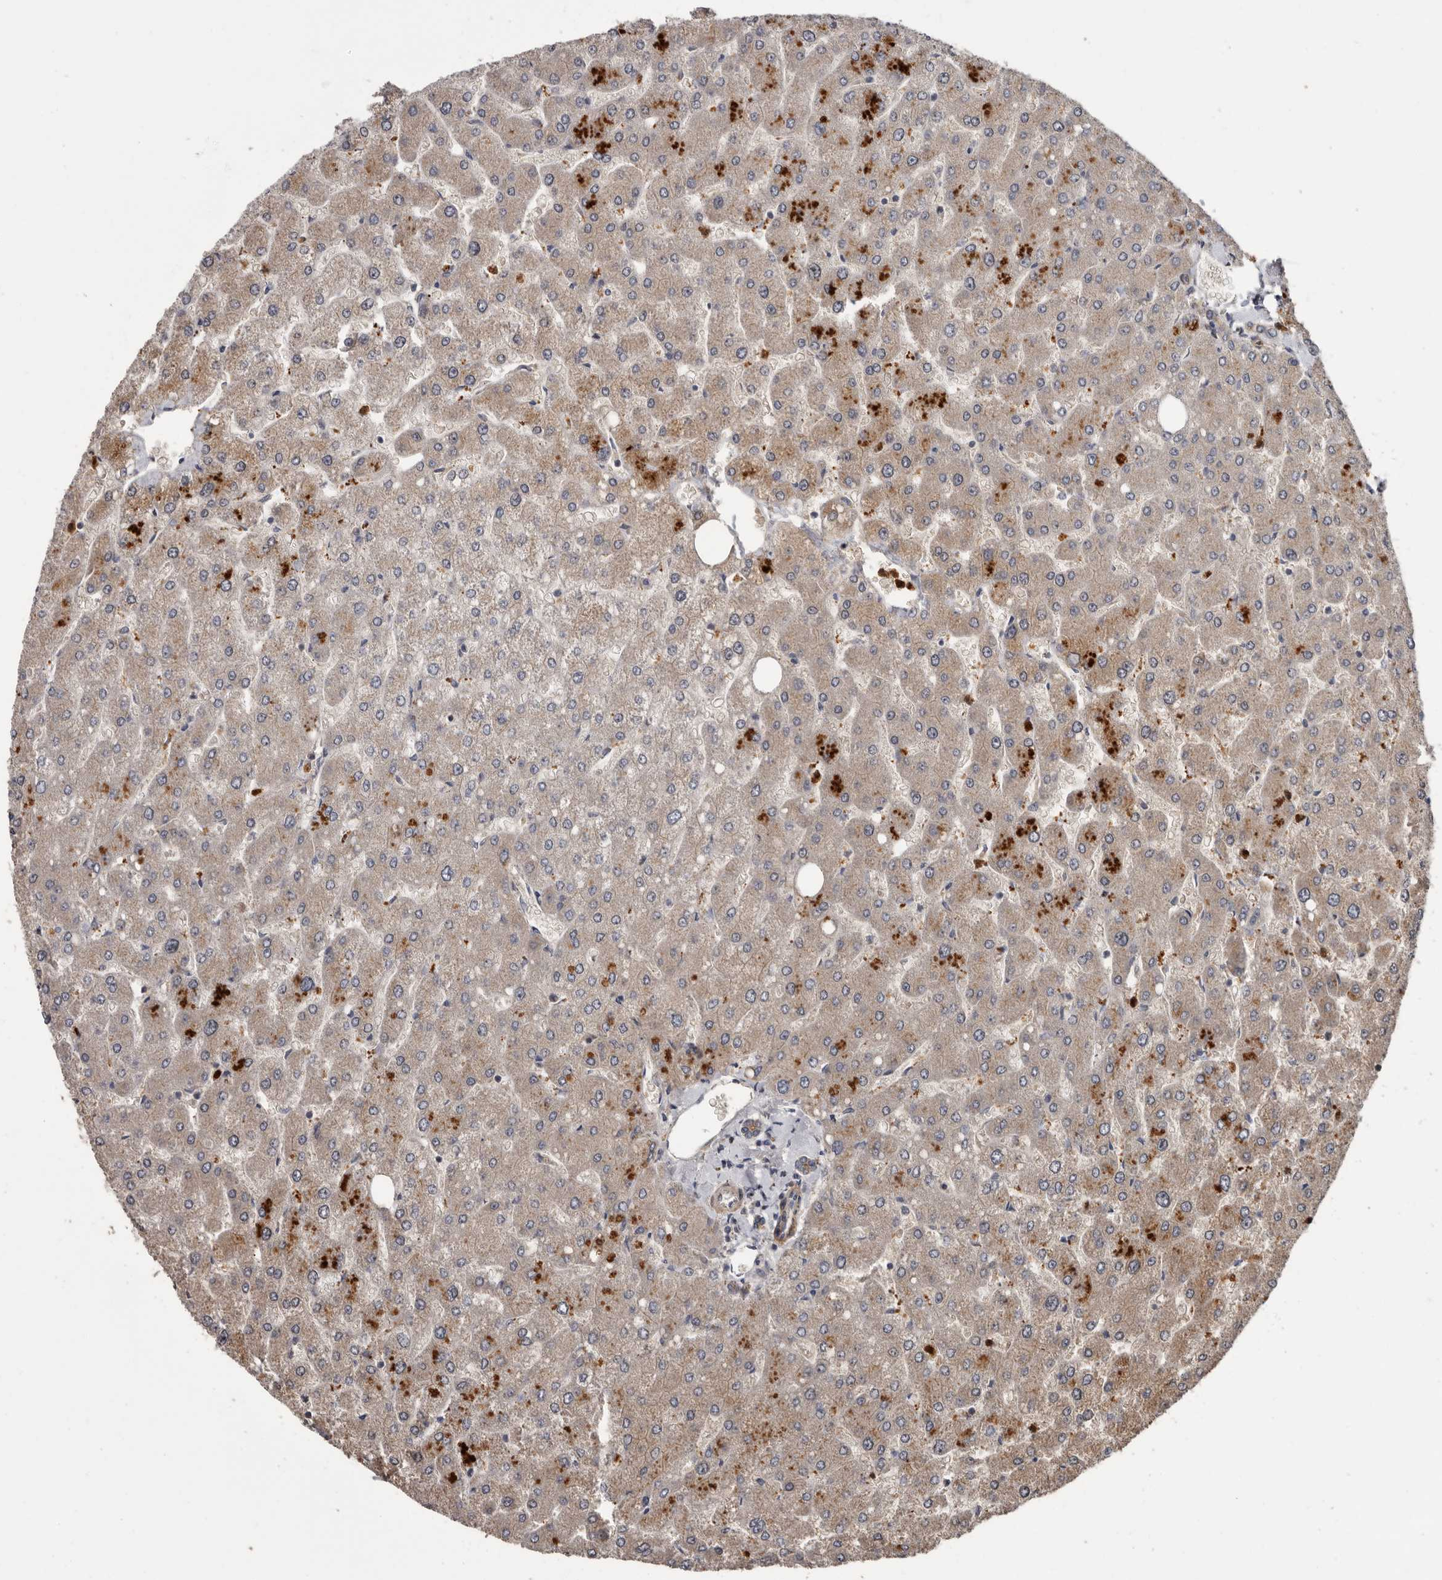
{"staining": {"intensity": "weak", "quantity": ">75%", "location": "cytoplasmic/membranous"}, "tissue": "liver", "cell_type": "Cholangiocytes", "image_type": "normal", "snomed": [{"axis": "morphology", "description": "Normal tissue, NOS"}, {"axis": "topography", "description": "Liver"}], "caption": "Liver stained for a protein reveals weak cytoplasmic/membranous positivity in cholangiocytes. (DAB (3,3'-diaminobenzidine) IHC with brightfield microscopy, high magnification).", "gene": "ARHGEF5", "patient": {"sex": "male", "age": 55}}